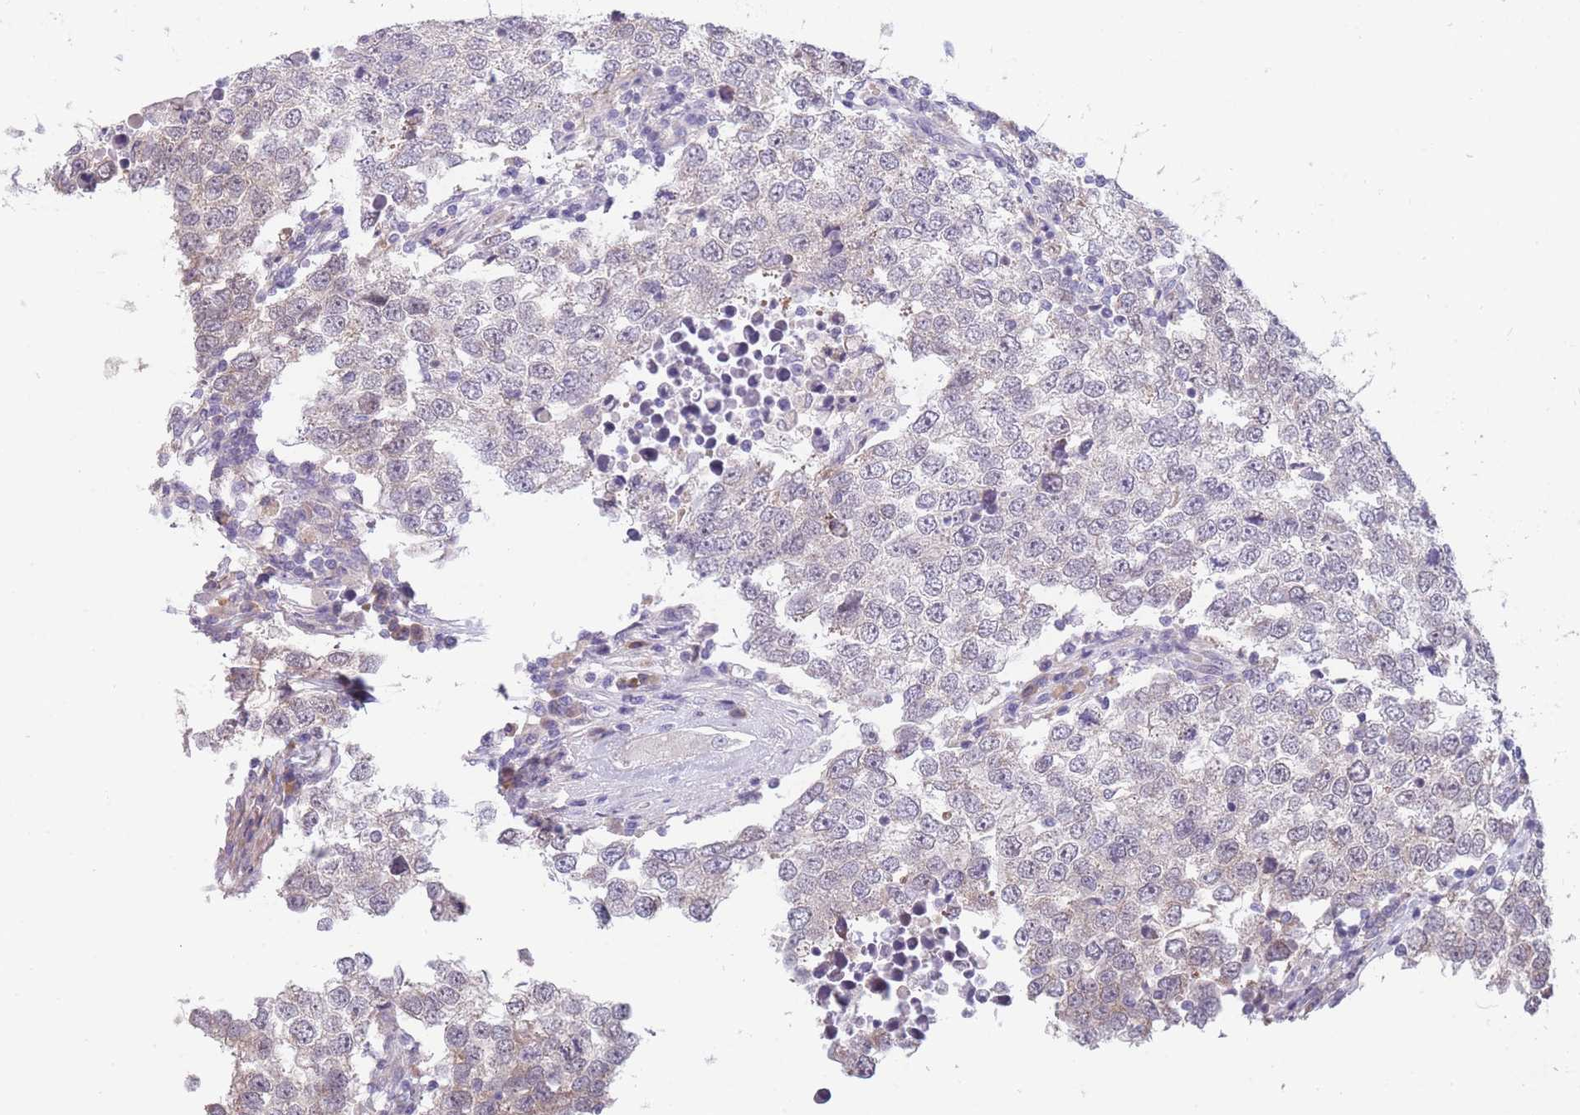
{"staining": {"intensity": "weak", "quantity": "<25%", "location": "cytoplasmic/membranous"}, "tissue": "testis cancer", "cell_type": "Tumor cells", "image_type": "cancer", "snomed": [{"axis": "morphology", "description": "Seminoma, NOS"}, {"axis": "morphology", "description": "Carcinoma, Embryonal, NOS"}, {"axis": "topography", "description": "Testis"}], "caption": "Immunohistochemical staining of testis cancer shows no significant staining in tumor cells. (DAB (3,3'-diaminobenzidine) IHC, high magnification).", "gene": "NDUFAF6", "patient": {"sex": "male", "age": 28}}